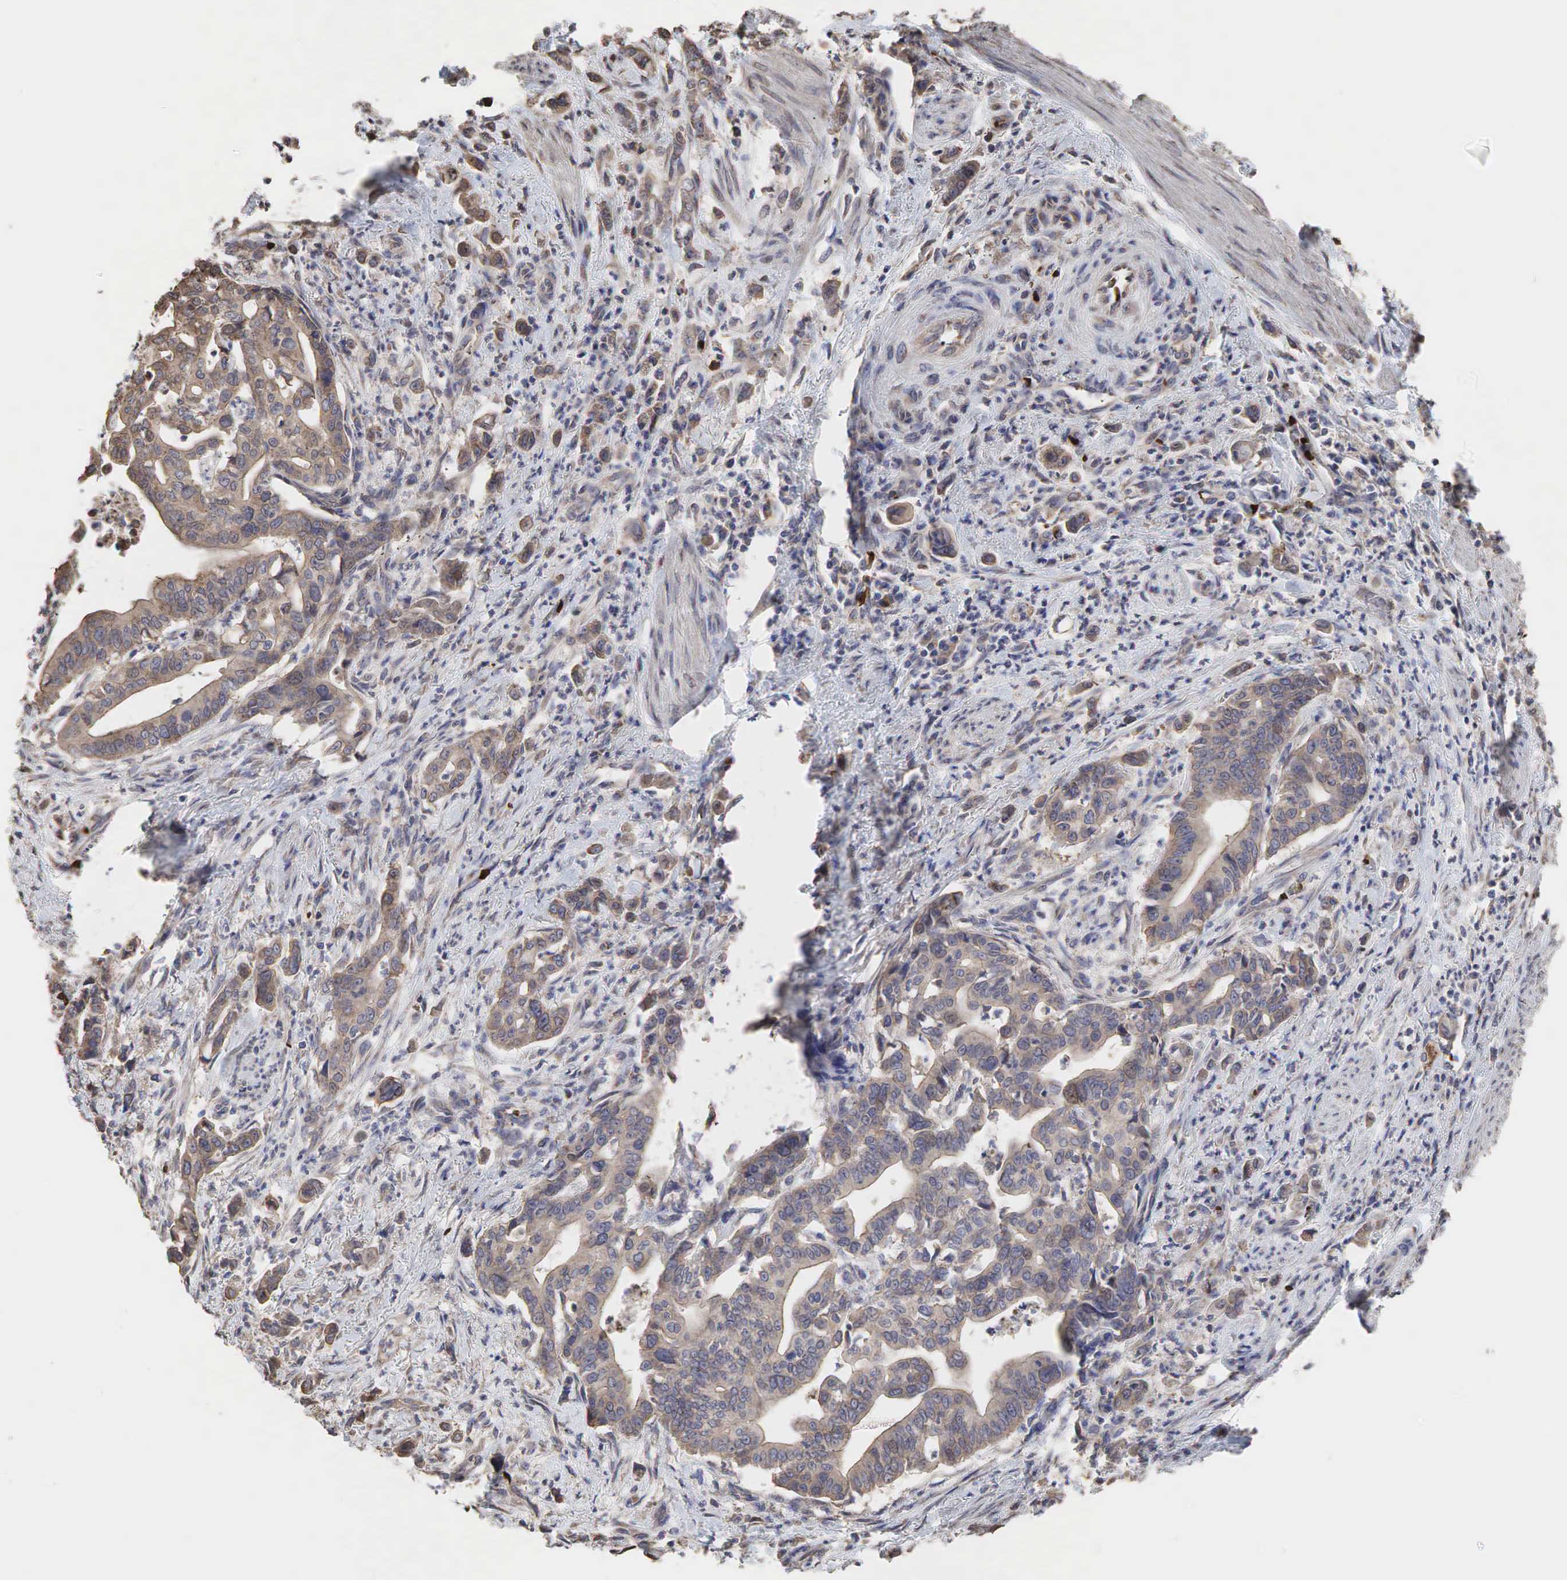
{"staining": {"intensity": "weak", "quantity": "25%-75%", "location": "cytoplasmic/membranous"}, "tissue": "stomach cancer", "cell_type": "Tumor cells", "image_type": "cancer", "snomed": [{"axis": "morphology", "description": "Adenocarcinoma, NOS"}, {"axis": "topography", "description": "Stomach"}], "caption": "Immunohistochemistry (IHC) of adenocarcinoma (stomach) reveals low levels of weak cytoplasmic/membranous positivity in approximately 25%-75% of tumor cells. (Stains: DAB in brown, nuclei in blue, Microscopy: brightfield microscopy at high magnification).", "gene": "PABPC5", "patient": {"sex": "female", "age": 76}}